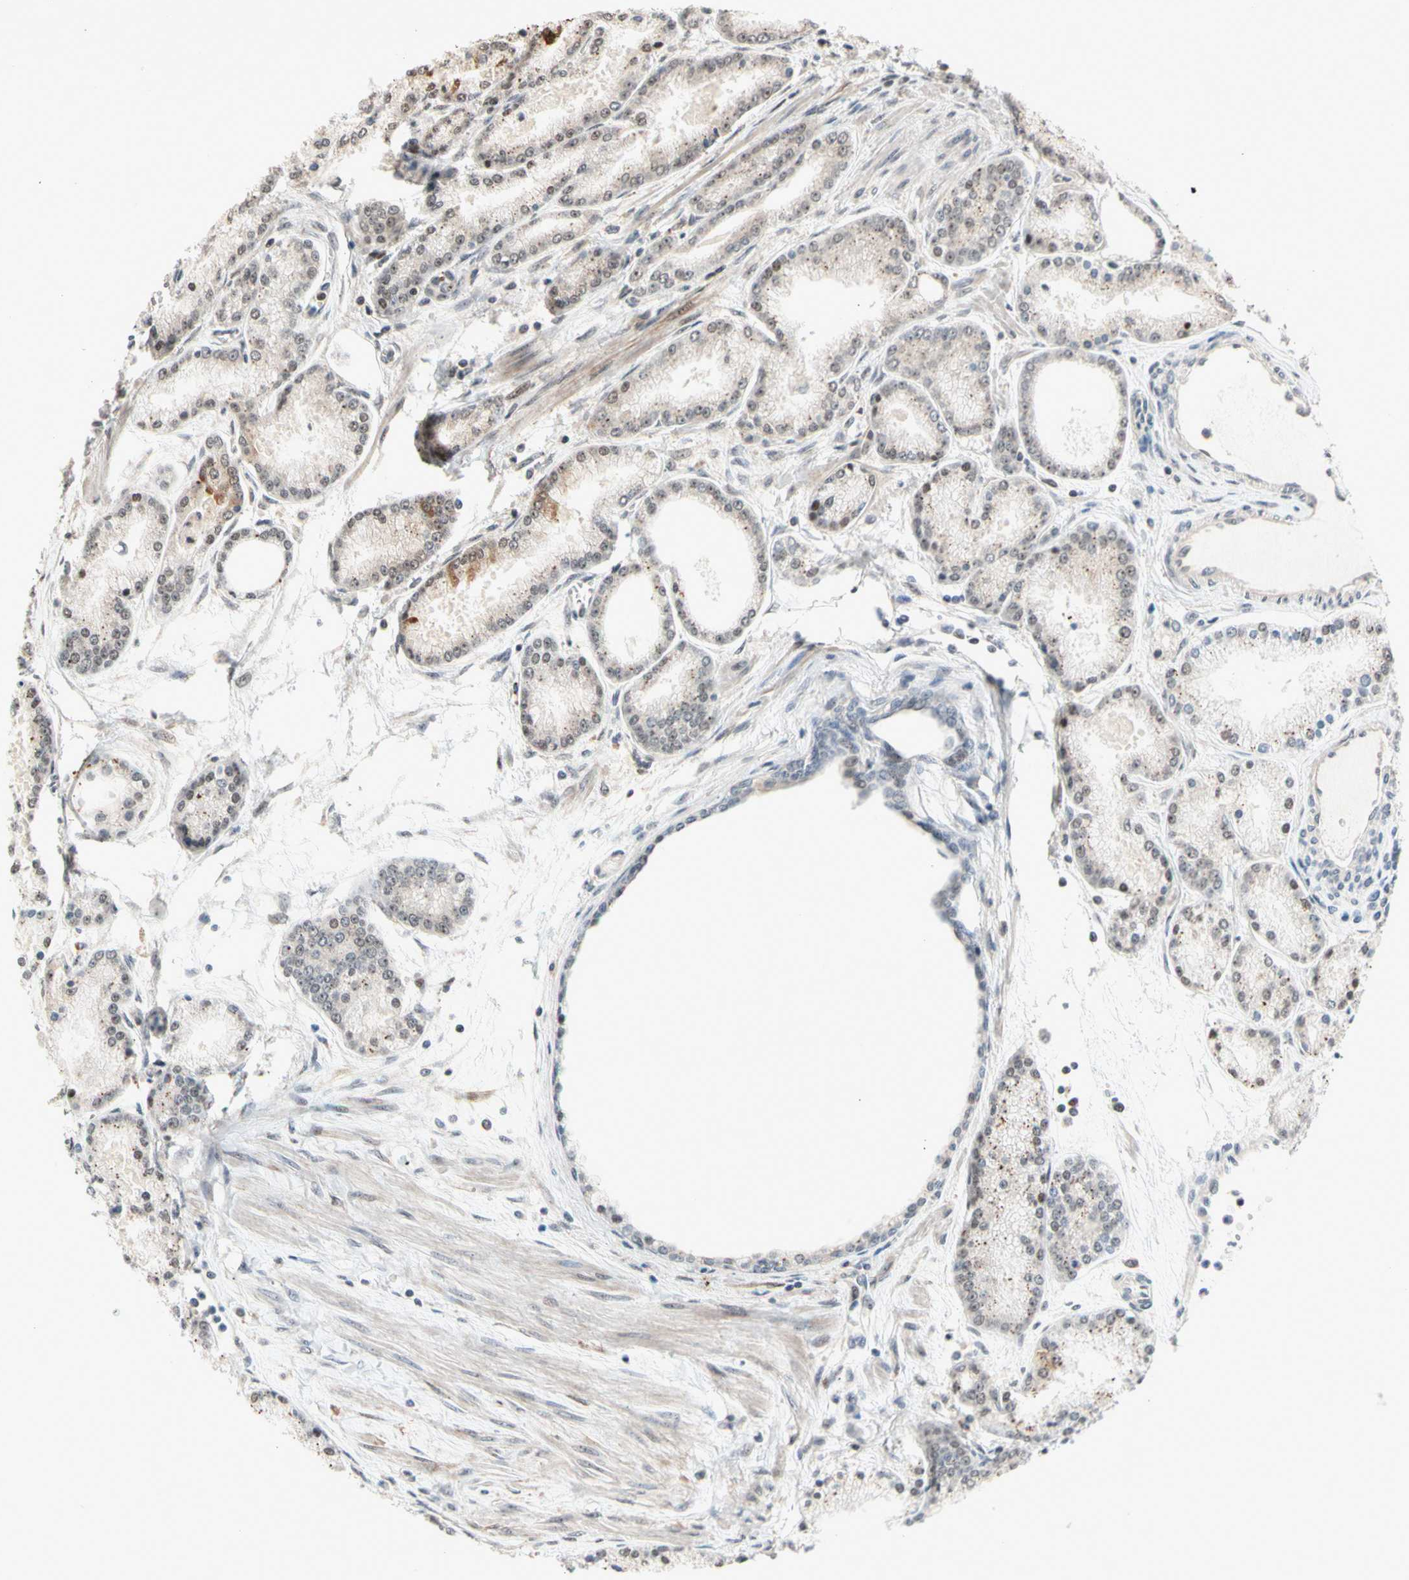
{"staining": {"intensity": "weak", "quantity": "<25%", "location": "cytoplasmic/membranous"}, "tissue": "prostate cancer", "cell_type": "Tumor cells", "image_type": "cancer", "snomed": [{"axis": "morphology", "description": "Adenocarcinoma, High grade"}, {"axis": "topography", "description": "Prostate"}], "caption": "Human prostate adenocarcinoma (high-grade) stained for a protein using immunohistochemistry exhibits no staining in tumor cells.", "gene": "NGEF", "patient": {"sex": "male", "age": 61}}